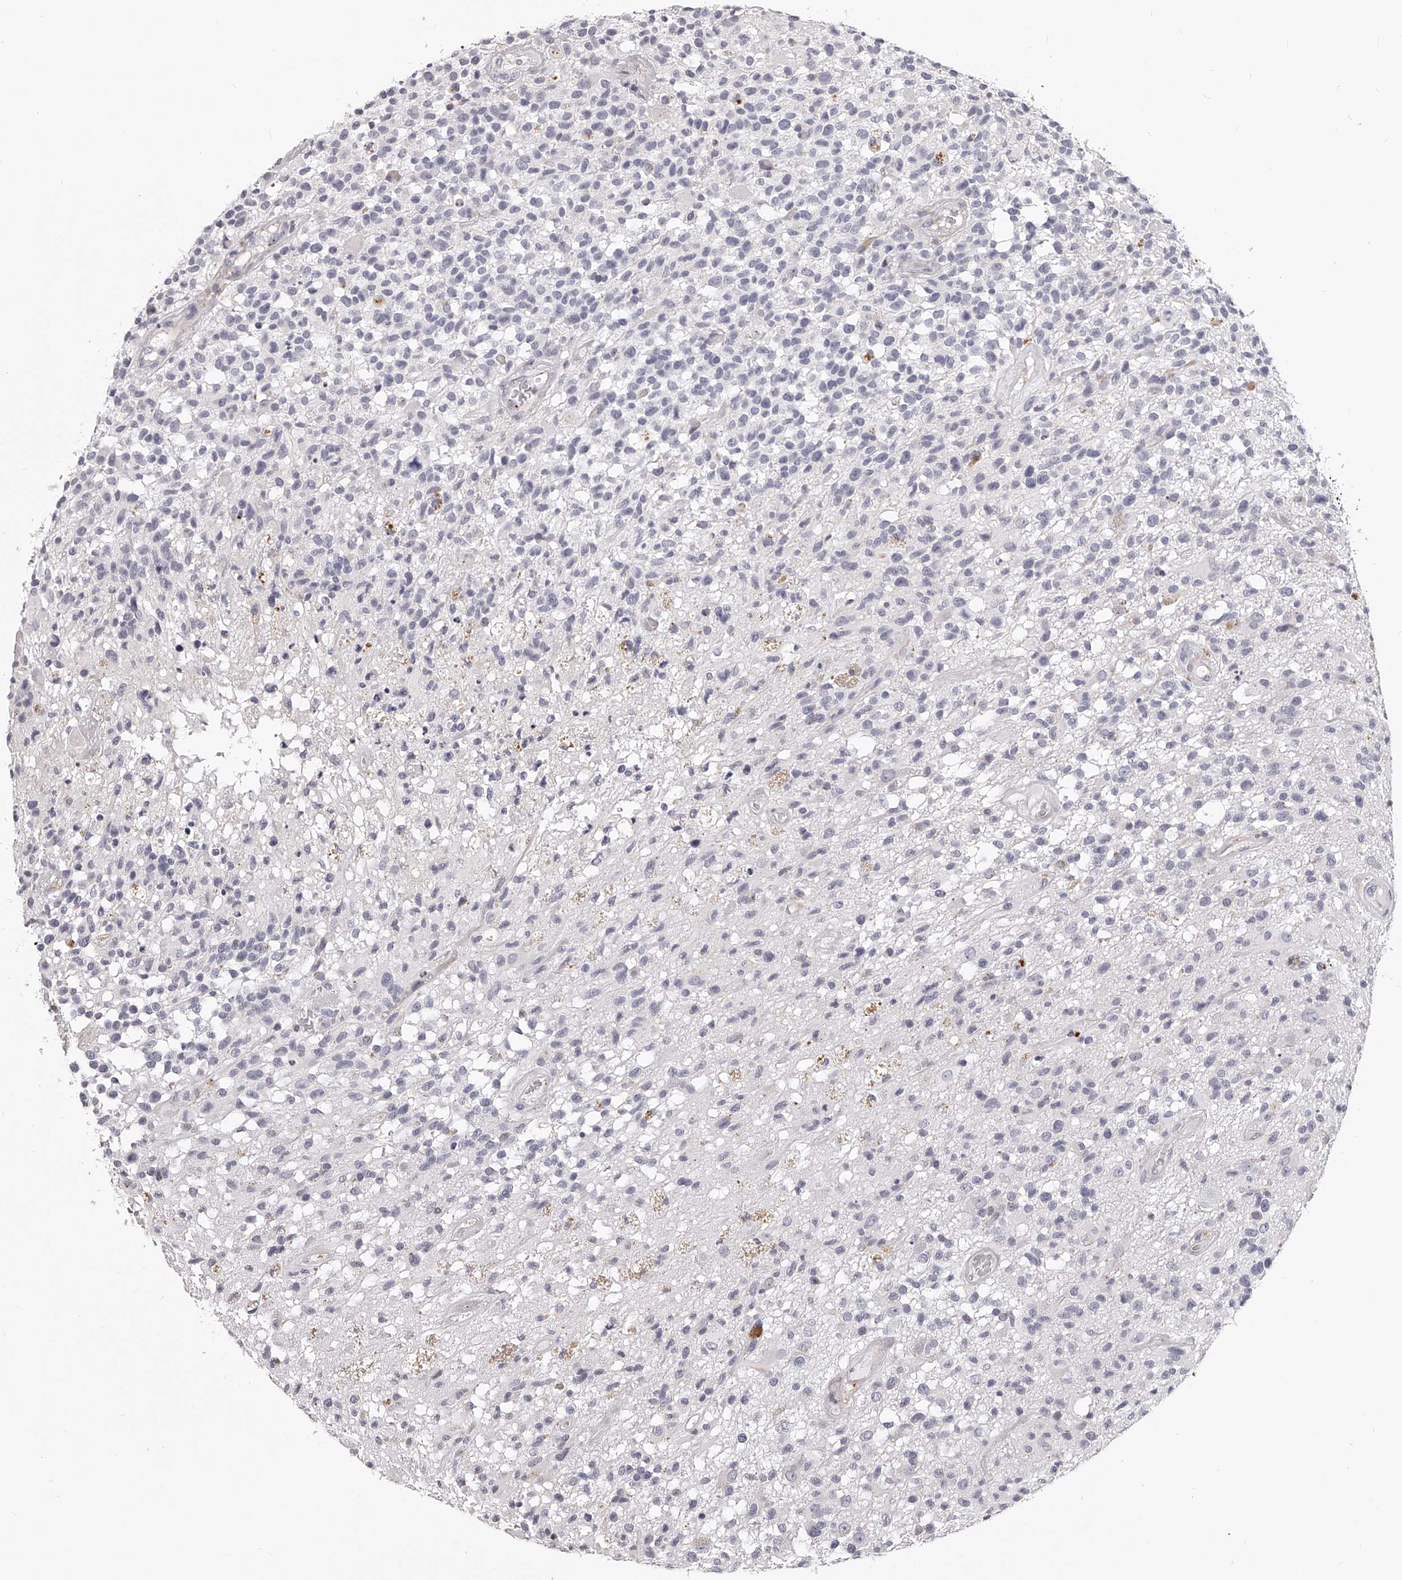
{"staining": {"intensity": "negative", "quantity": "none", "location": "none"}, "tissue": "glioma", "cell_type": "Tumor cells", "image_type": "cancer", "snomed": [{"axis": "morphology", "description": "Glioma, malignant, High grade"}, {"axis": "morphology", "description": "Glioblastoma, NOS"}, {"axis": "topography", "description": "Brain"}], "caption": "High power microscopy histopathology image of an immunohistochemistry (IHC) photomicrograph of glioma, revealing no significant staining in tumor cells.", "gene": "DMRT1", "patient": {"sex": "male", "age": 60}}